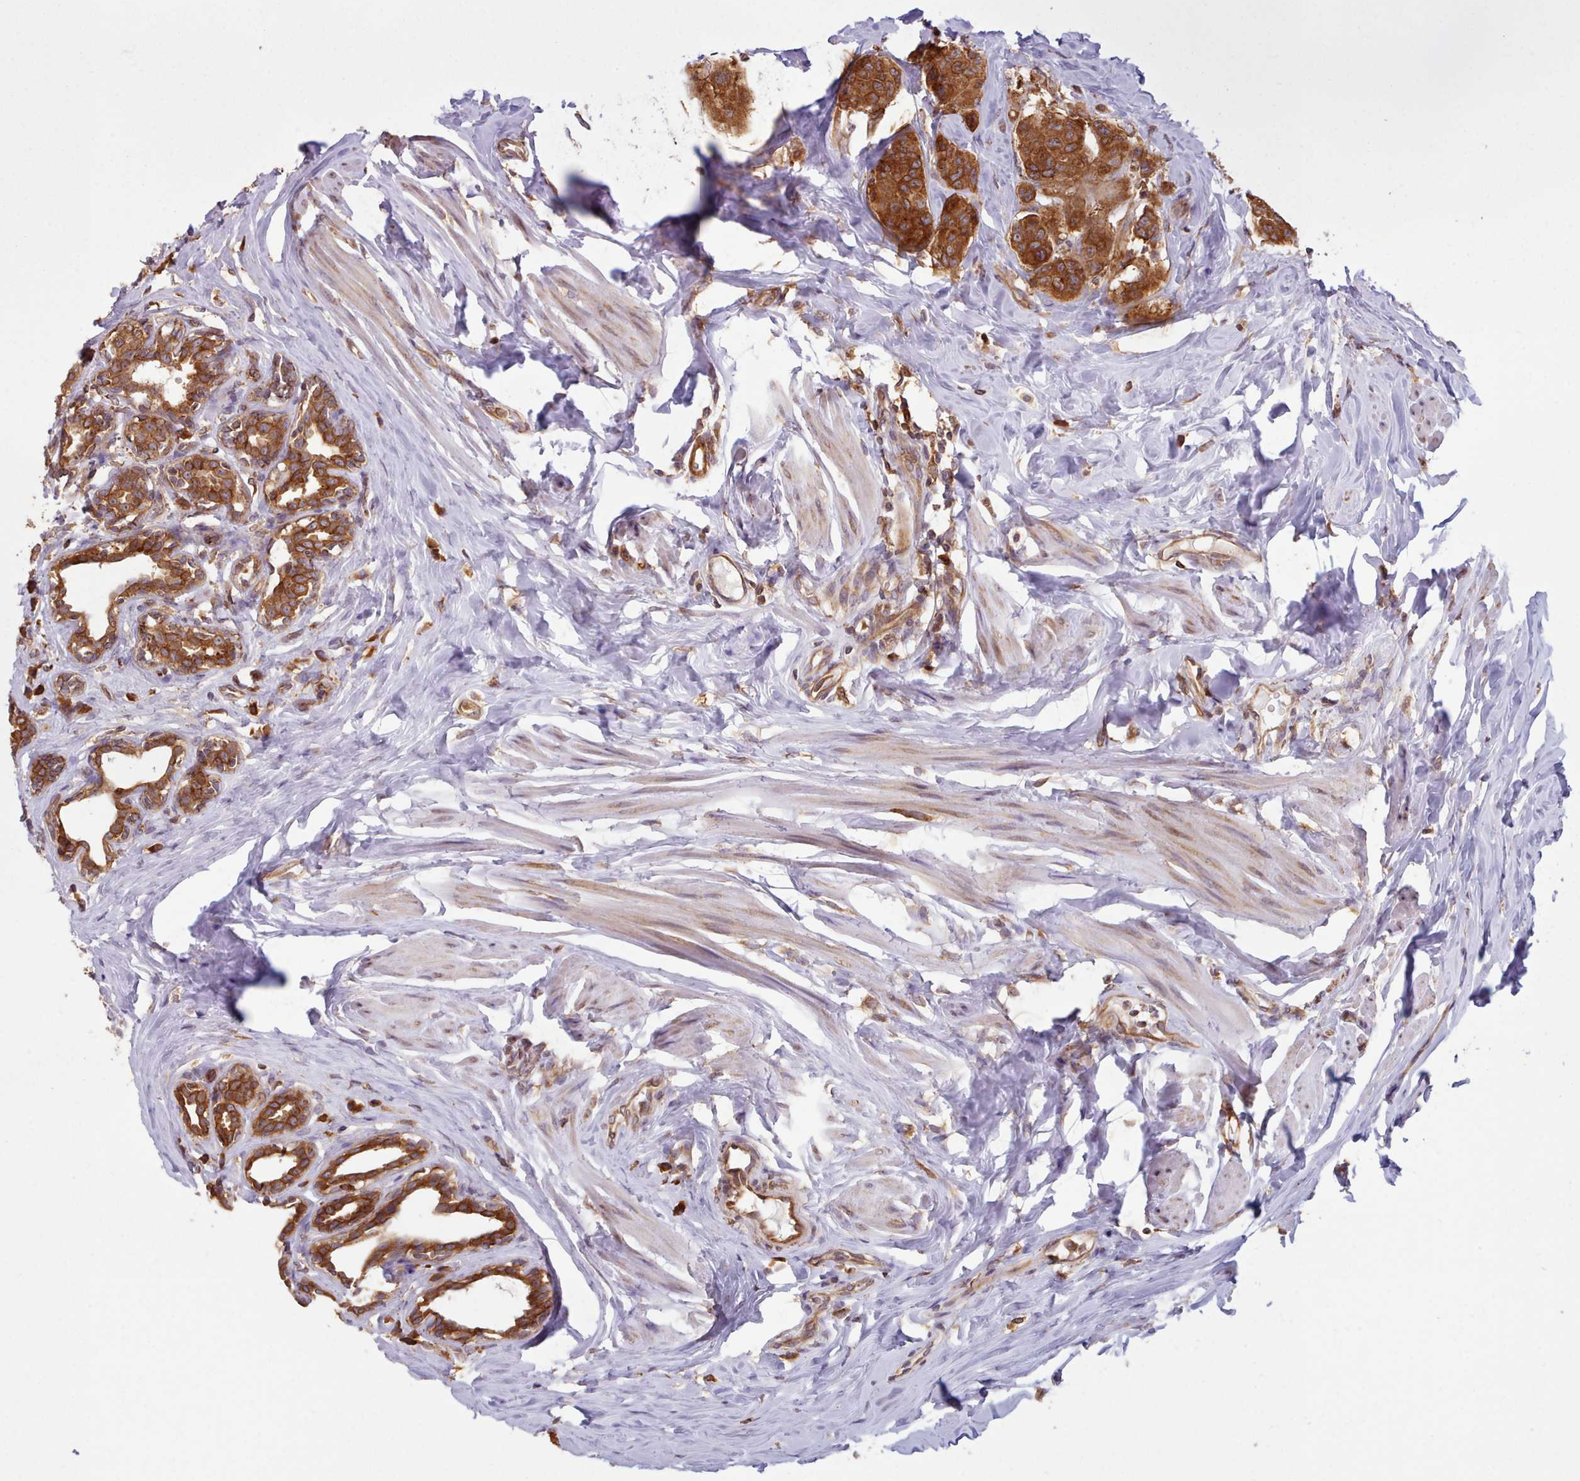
{"staining": {"intensity": "strong", "quantity": ">75%", "location": "cytoplasmic/membranous"}, "tissue": "breast cancer", "cell_type": "Tumor cells", "image_type": "cancer", "snomed": [{"axis": "morphology", "description": "Duct carcinoma"}, {"axis": "topography", "description": "Breast"}], "caption": "Breast cancer (invasive ductal carcinoma) tissue reveals strong cytoplasmic/membranous positivity in about >75% of tumor cells, visualized by immunohistochemistry. (DAB IHC, brown staining for protein, blue staining for nuclei).", "gene": "CRYBG1", "patient": {"sex": "female", "age": 40}}